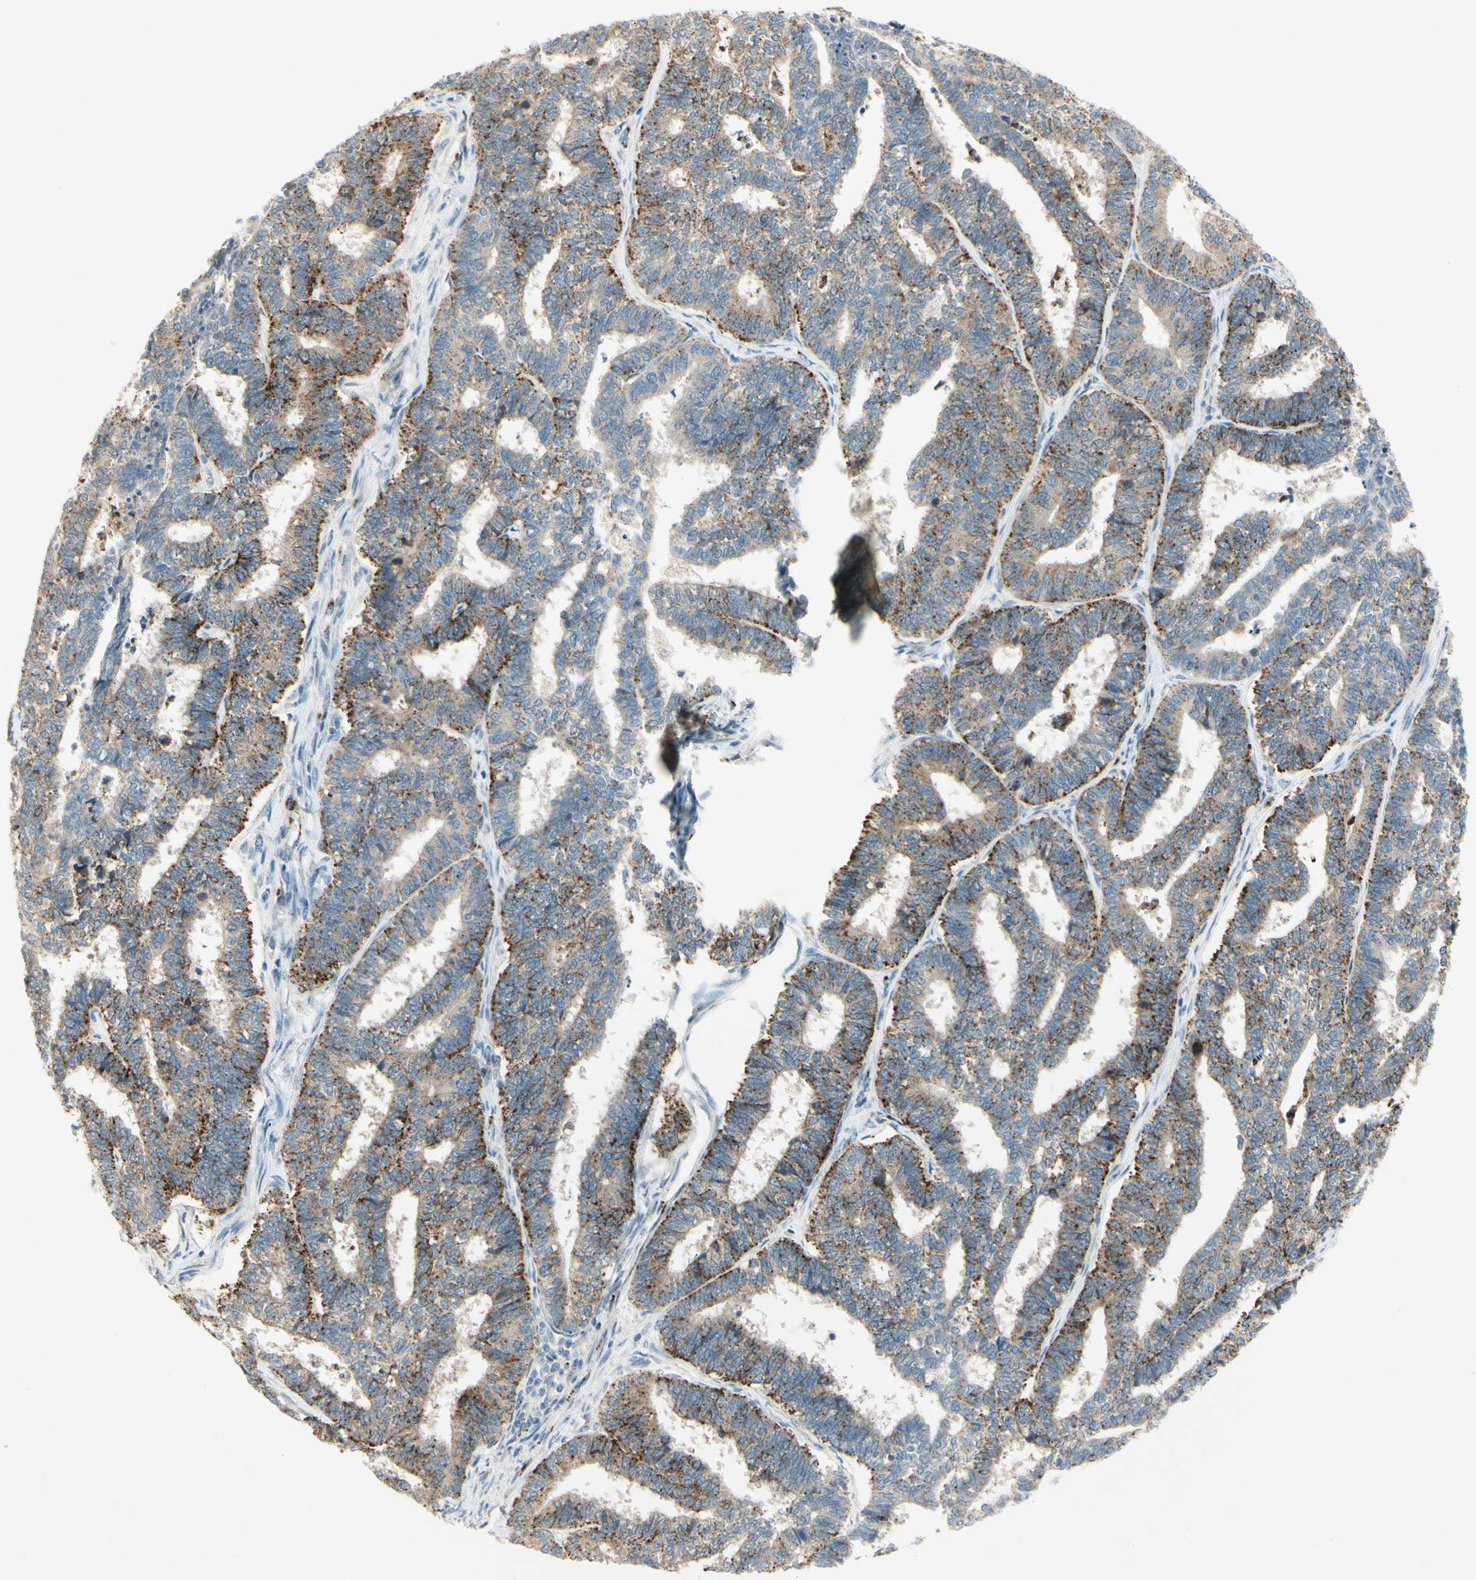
{"staining": {"intensity": "moderate", "quantity": ">75%", "location": "cytoplasmic/membranous"}, "tissue": "endometrial cancer", "cell_type": "Tumor cells", "image_type": "cancer", "snomed": [{"axis": "morphology", "description": "Adenocarcinoma, NOS"}, {"axis": "topography", "description": "Endometrium"}], "caption": "Immunohistochemistry of human endometrial cancer (adenocarcinoma) shows medium levels of moderate cytoplasmic/membranous positivity in approximately >75% of tumor cells. (DAB (3,3'-diaminobenzidine) = brown stain, brightfield microscopy at high magnification).", "gene": "MANSC1", "patient": {"sex": "female", "age": 70}}